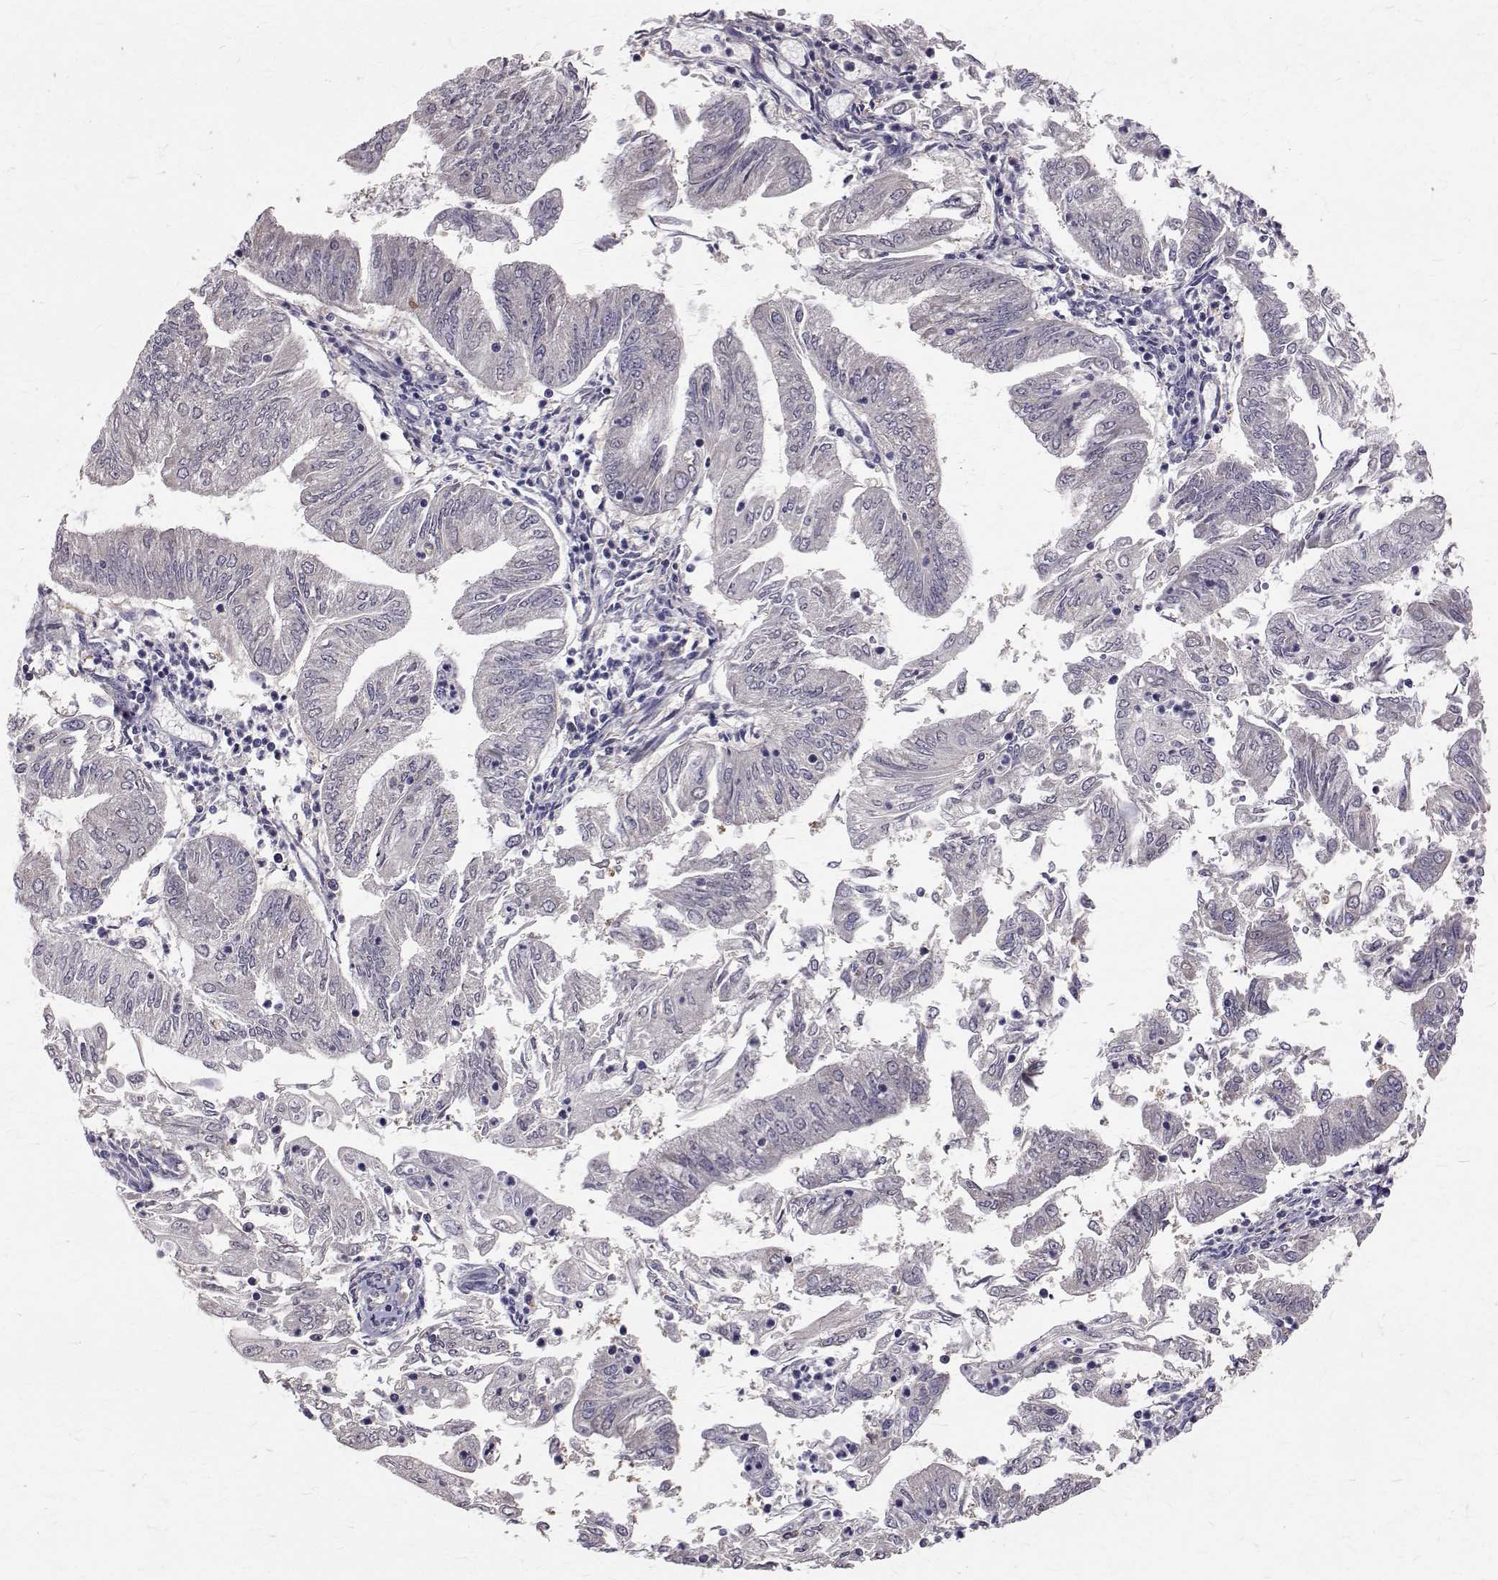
{"staining": {"intensity": "negative", "quantity": "none", "location": "none"}, "tissue": "endometrial cancer", "cell_type": "Tumor cells", "image_type": "cancer", "snomed": [{"axis": "morphology", "description": "Adenocarcinoma, NOS"}, {"axis": "topography", "description": "Endometrium"}], "caption": "DAB (3,3'-diaminobenzidine) immunohistochemical staining of human endometrial adenocarcinoma displays no significant staining in tumor cells.", "gene": "FARSB", "patient": {"sex": "female", "age": 55}}